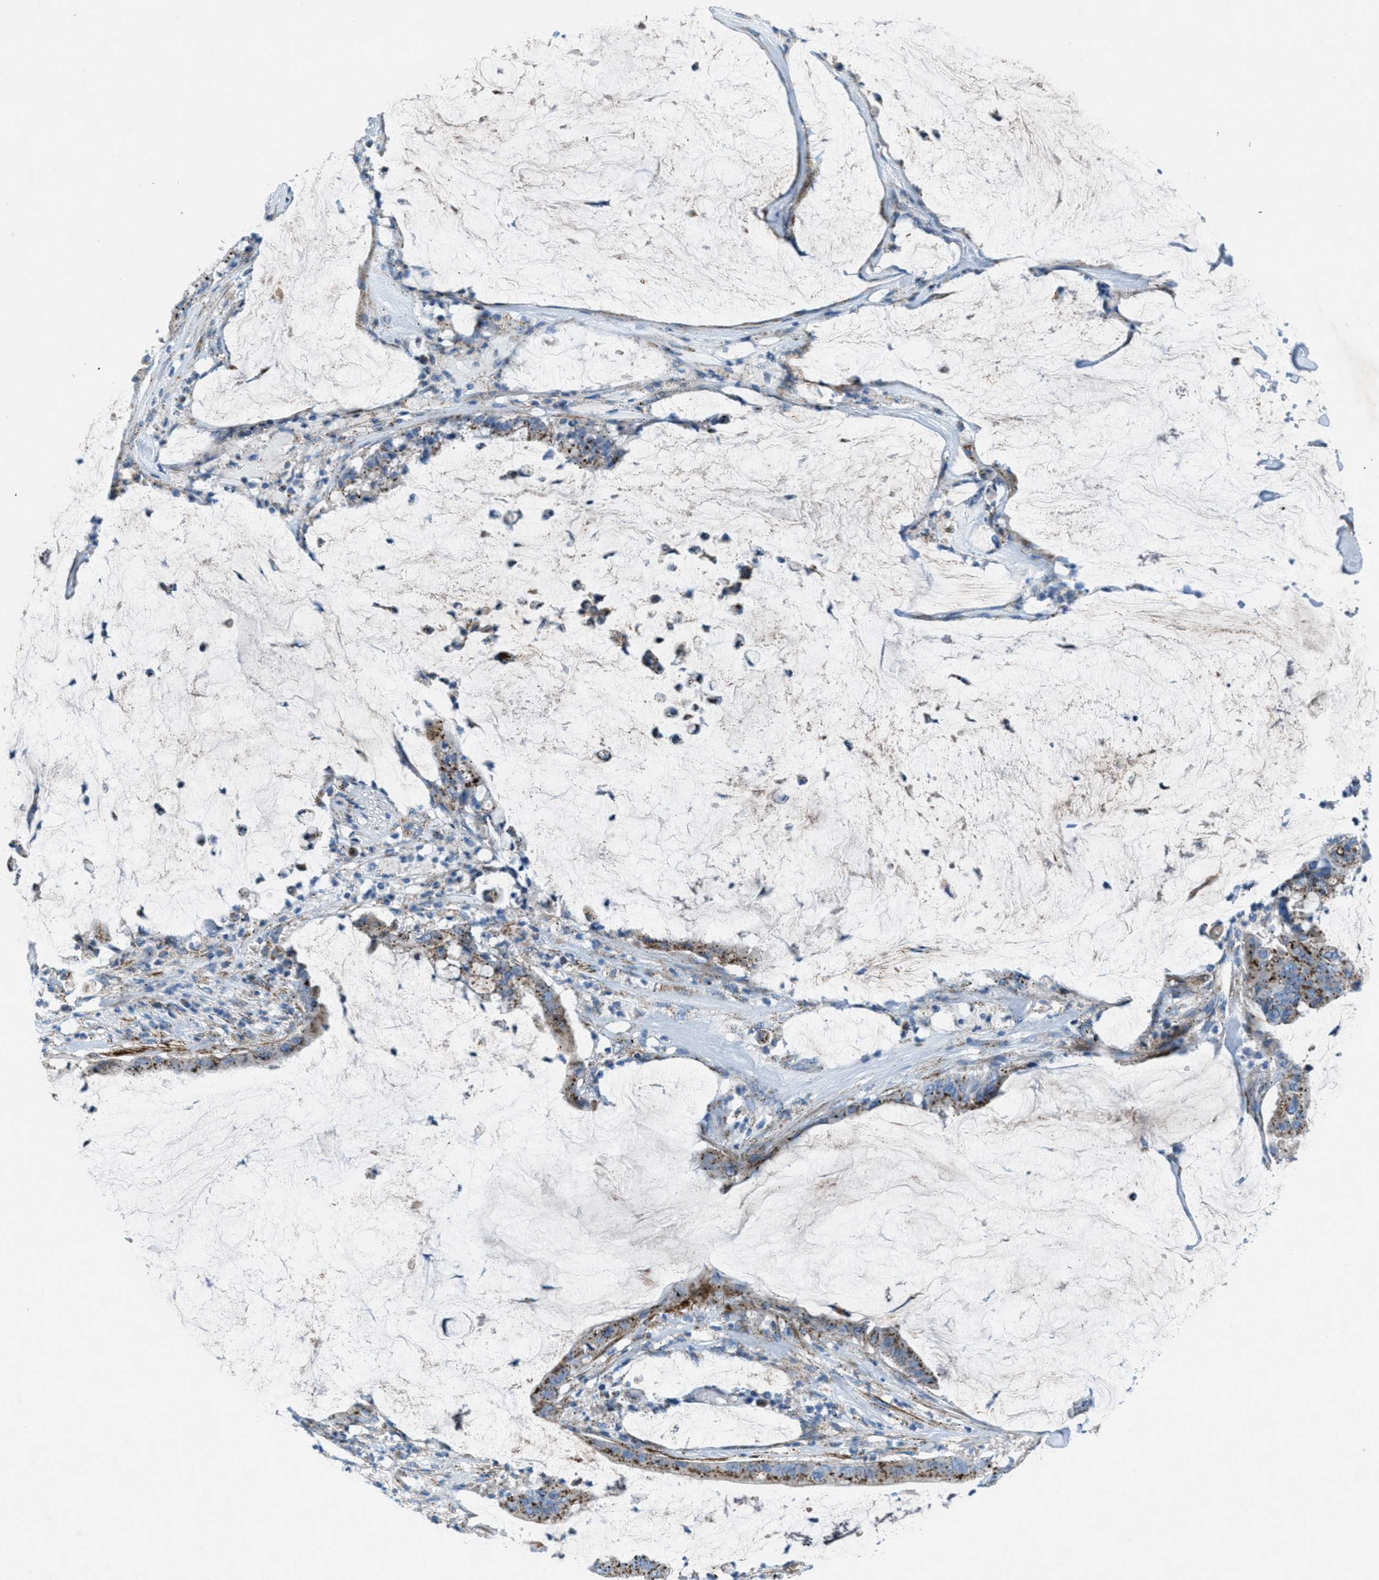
{"staining": {"intensity": "moderate", "quantity": ">75%", "location": "cytoplasmic/membranous"}, "tissue": "pancreatic cancer", "cell_type": "Tumor cells", "image_type": "cancer", "snomed": [{"axis": "morphology", "description": "Adenocarcinoma, NOS"}, {"axis": "topography", "description": "Pancreas"}], "caption": "Approximately >75% of tumor cells in adenocarcinoma (pancreatic) demonstrate moderate cytoplasmic/membranous protein positivity as visualized by brown immunohistochemical staining.", "gene": "MFSD13A", "patient": {"sex": "male", "age": 41}}